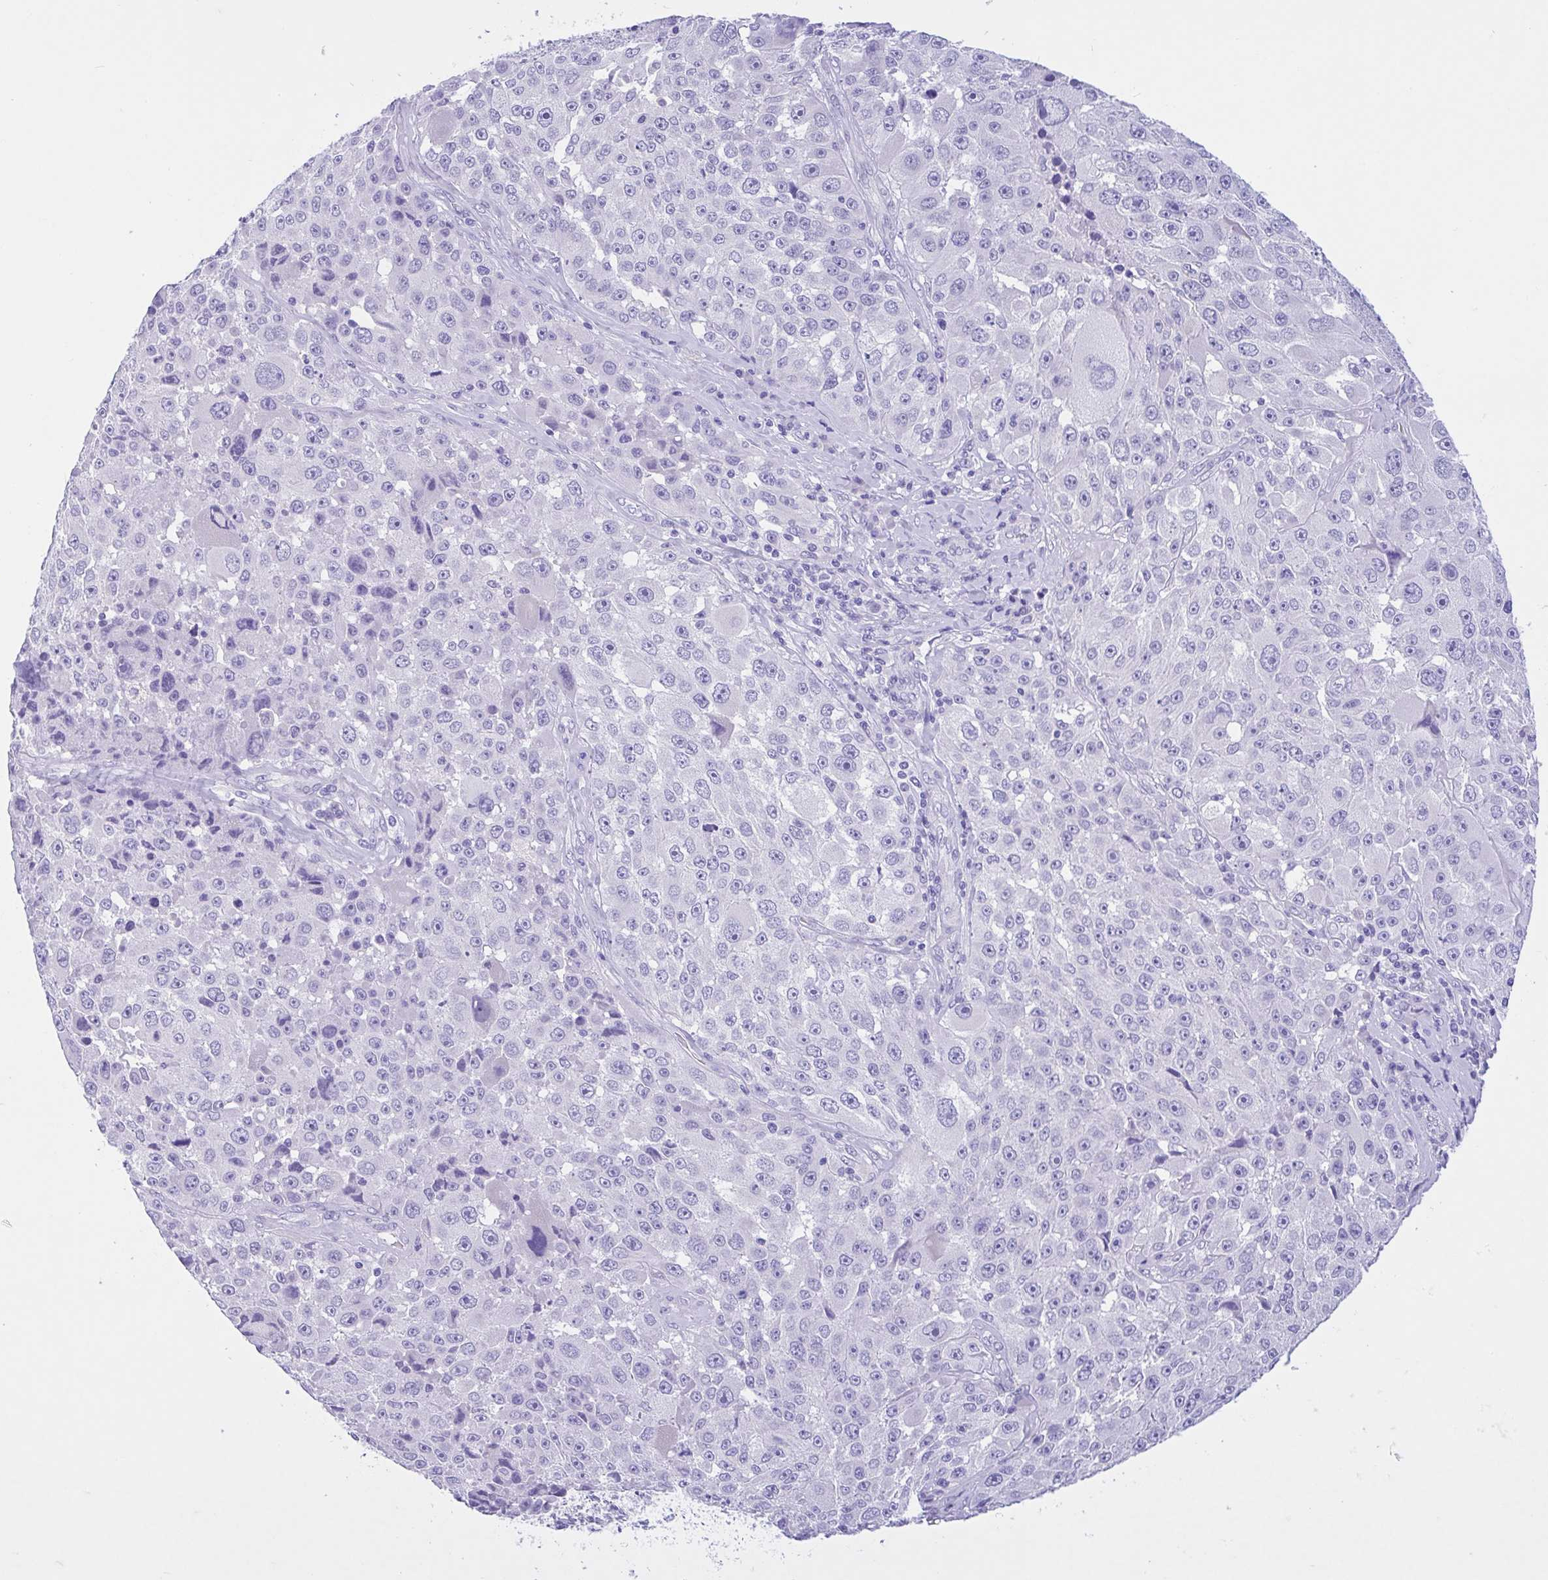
{"staining": {"intensity": "negative", "quantity": "none", "location": "none"}, "tissue": "melanoma", "cell_type": "Tumor cells", "image_type": "cancer", "snomed": [{"axis": "morphology", "description": "Malignant melanoma, Metastatic site"}, {"axis": "topography", "description": "Lymph node"}], "caption": "A micrograph of melanoma stained for a protein demonstrates no brown staining in tumor cells.", "gene": "OR4N4", "patient": {"sex": "male", "age": 62}}